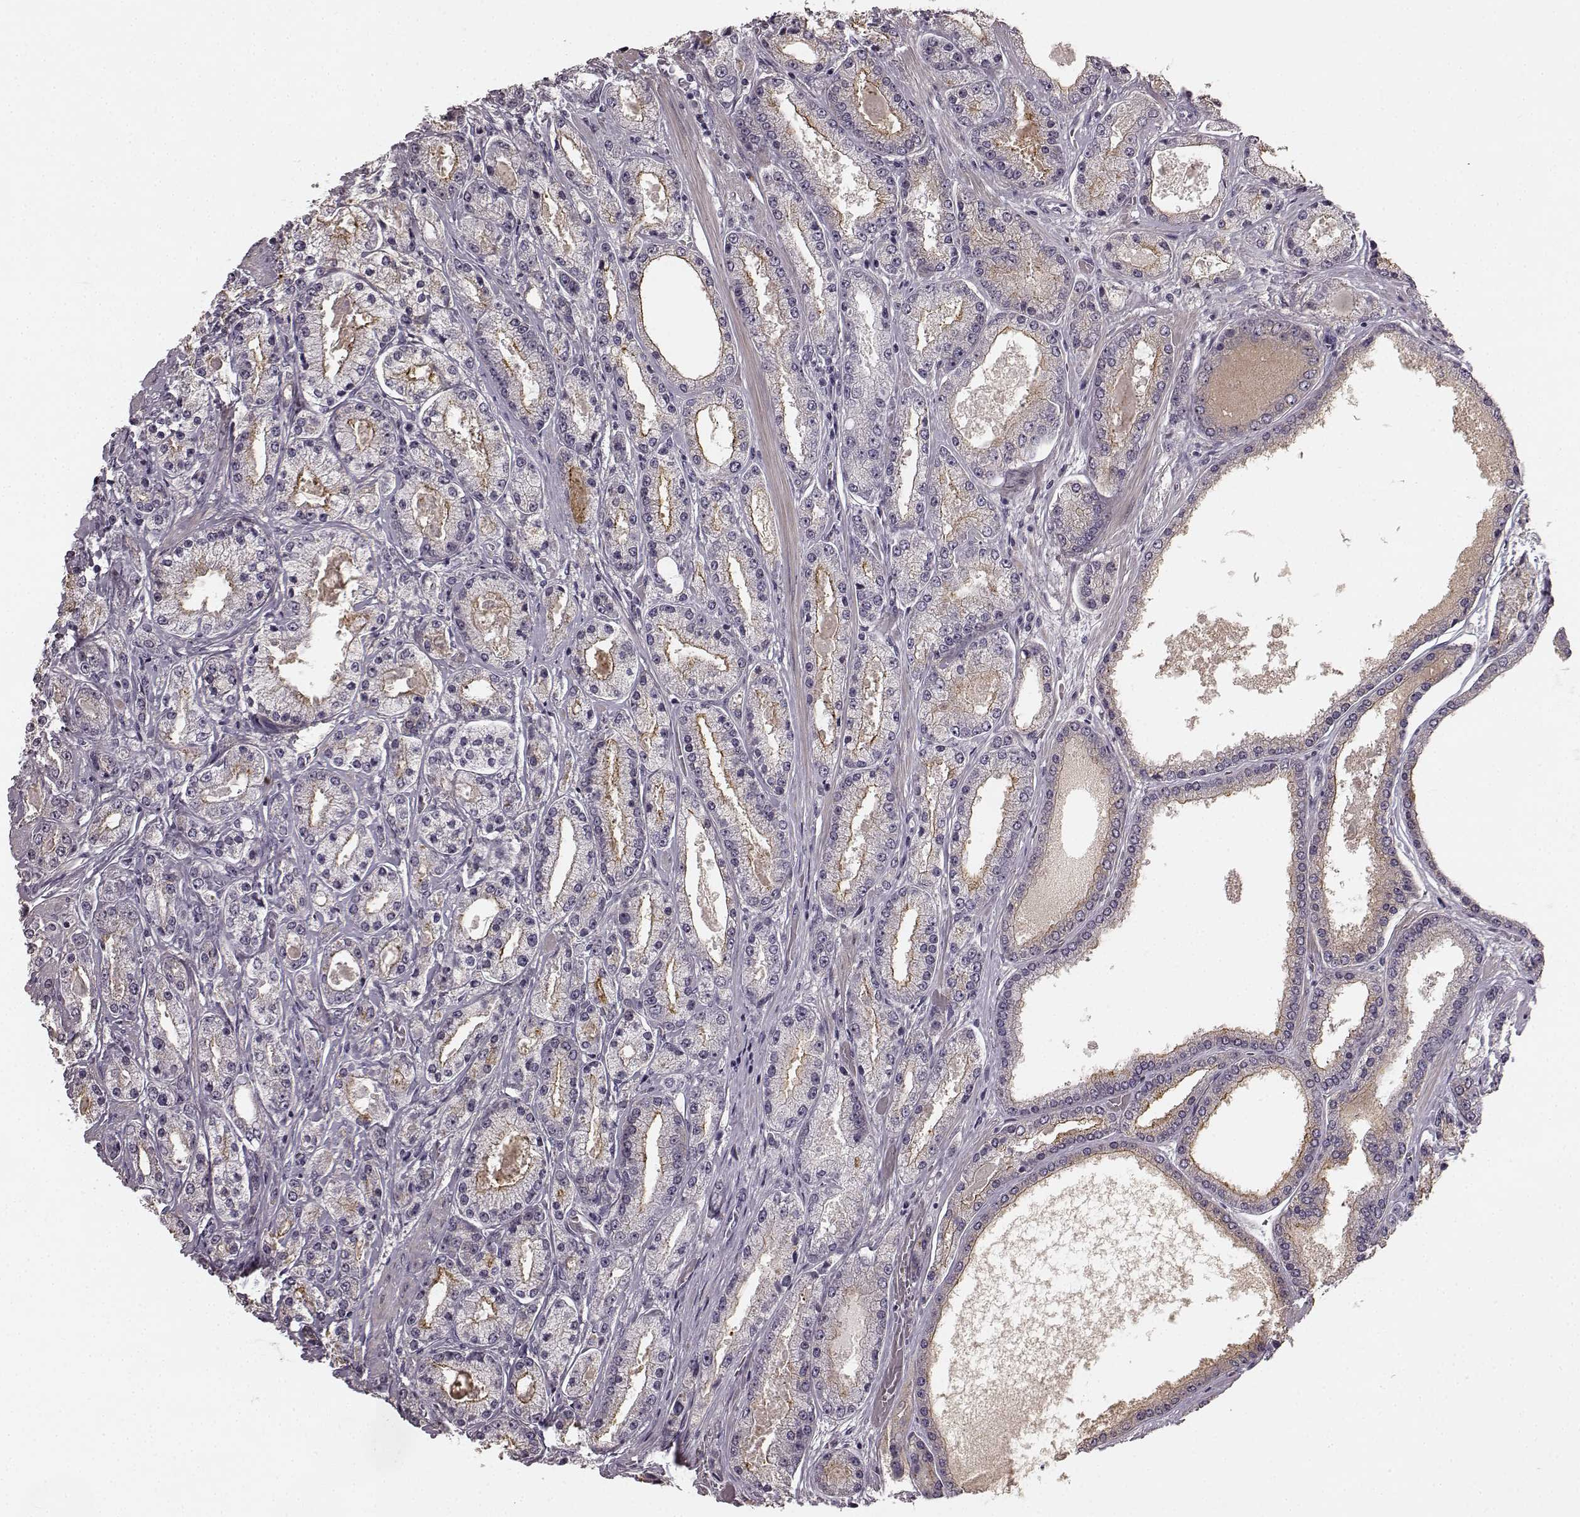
{"staining": {"intensity": "moderate", "quantity": "<25%", "location": "cytoplasmic/membranous"}, "tissue": "prostate cancer", "cell_type": "Tumor cells", "image_type": "cancer", "snomed": [{"axis": "morphology", "description": "Adenocarcinoma, High grade"}, {"axis": "topography", "description": "Prostate"}], "caption": "Immunohistochemistry (IHC) of human prostate cancer (adenocarcinoma (high-grade)) exhibits low levels of moderate cytoplasmic/membranous positivity in about <25% of tumor cells.", "gene": "RIT2", "patient": {"sex": "male", "age": 67}}